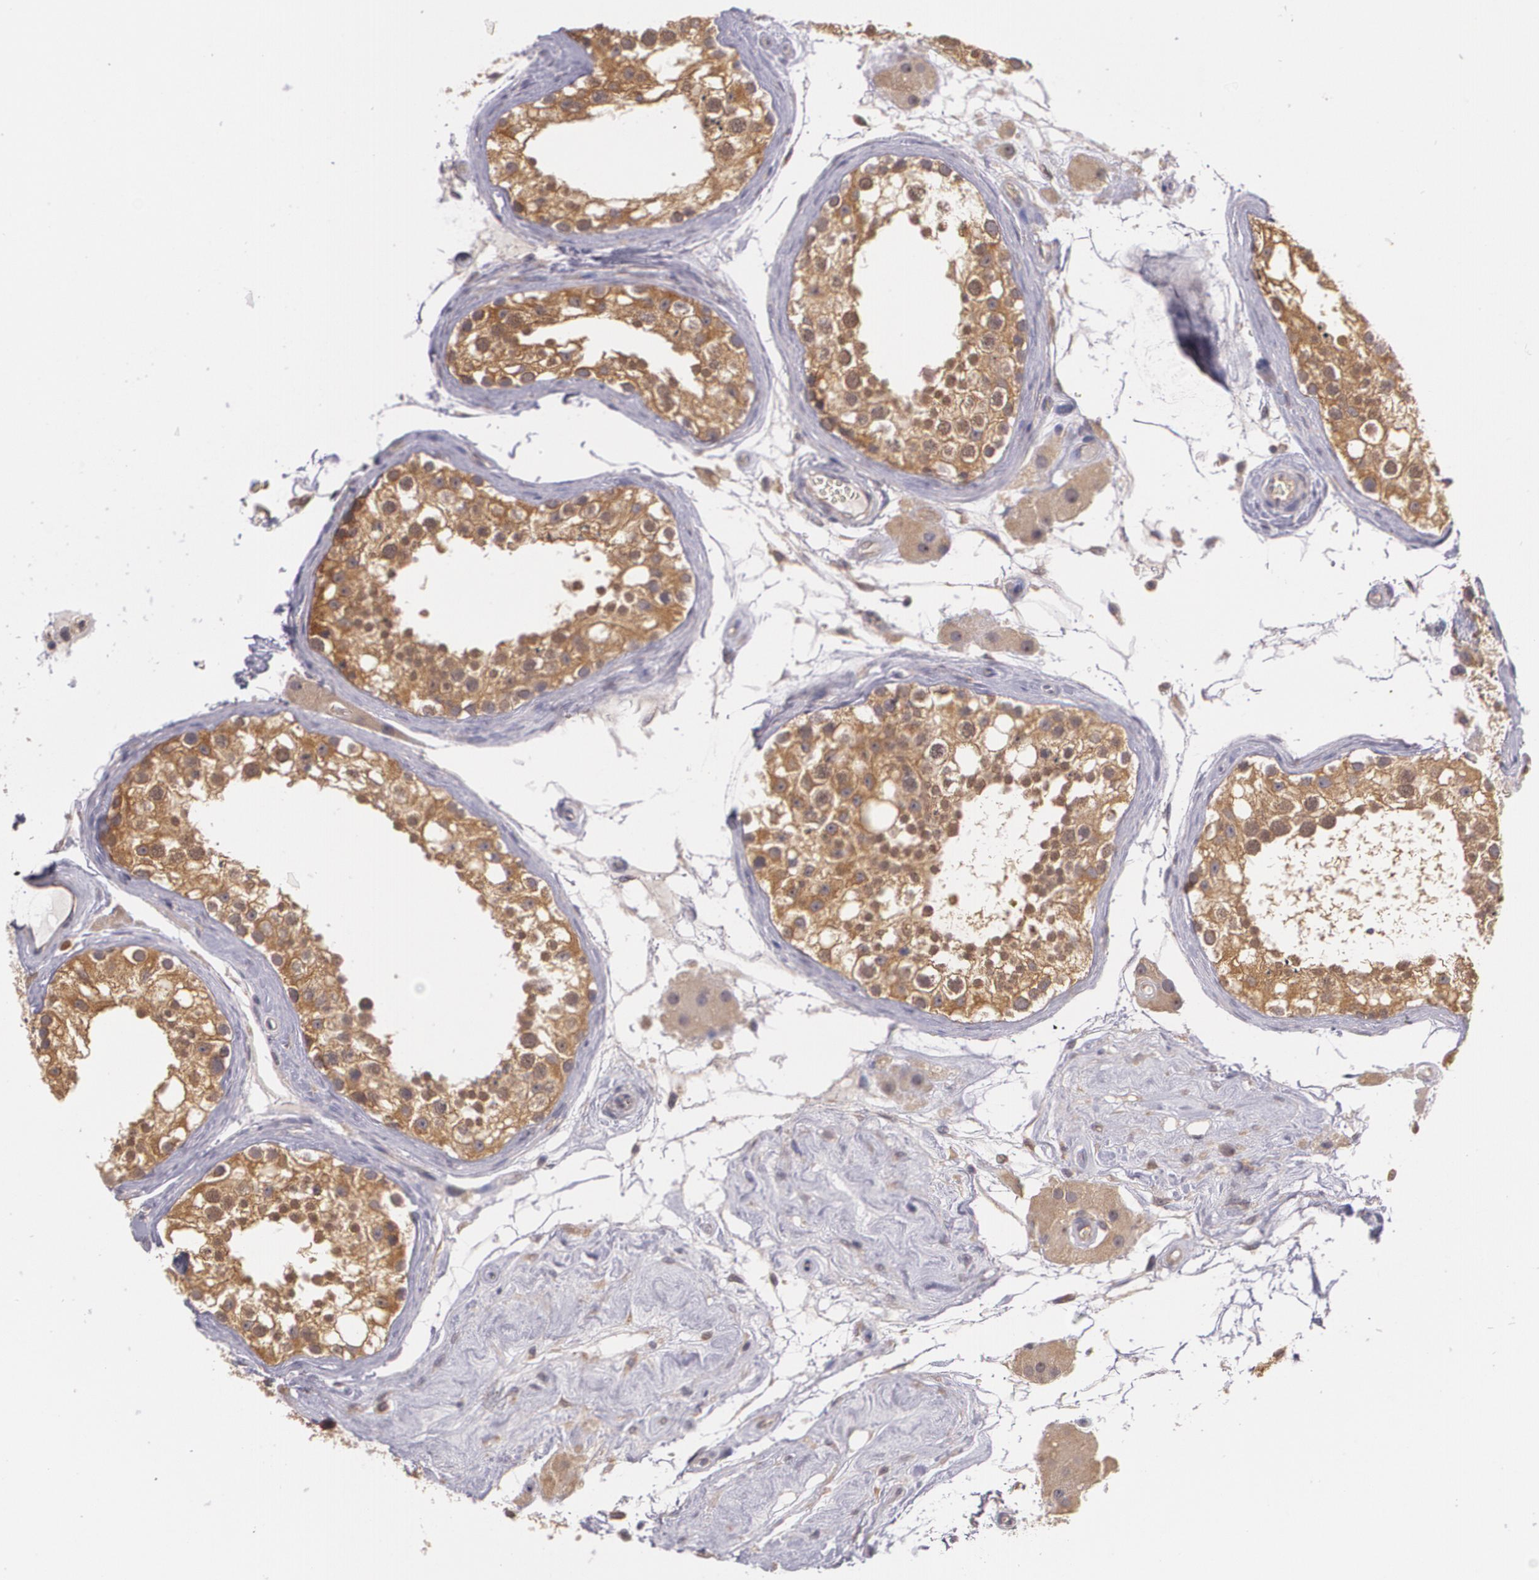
{"staining": {"intensity": "moderate", "quantity": ">75%", "location": "cytoplasmic/membranous"}, "tissue": "testis", "cell_type": "Cells in seminiferous ducts", "image_type": "normal", "snomed": [{"axis": "morphology", "description": "Normal tissue, NOS"}, {"axis": "topography", "description": "Testis"}], "caption": "A brown stain labels moderate cytoplasmic/membranous positivity of a protein in cells in seminiferous ducts of normal testis. (DAB (3,3'-diaminobenzidine) IHC with brightfield microscopy, high magnification).", "gene": "CCL17", "patient": {"sex": "male", "age": 68}}